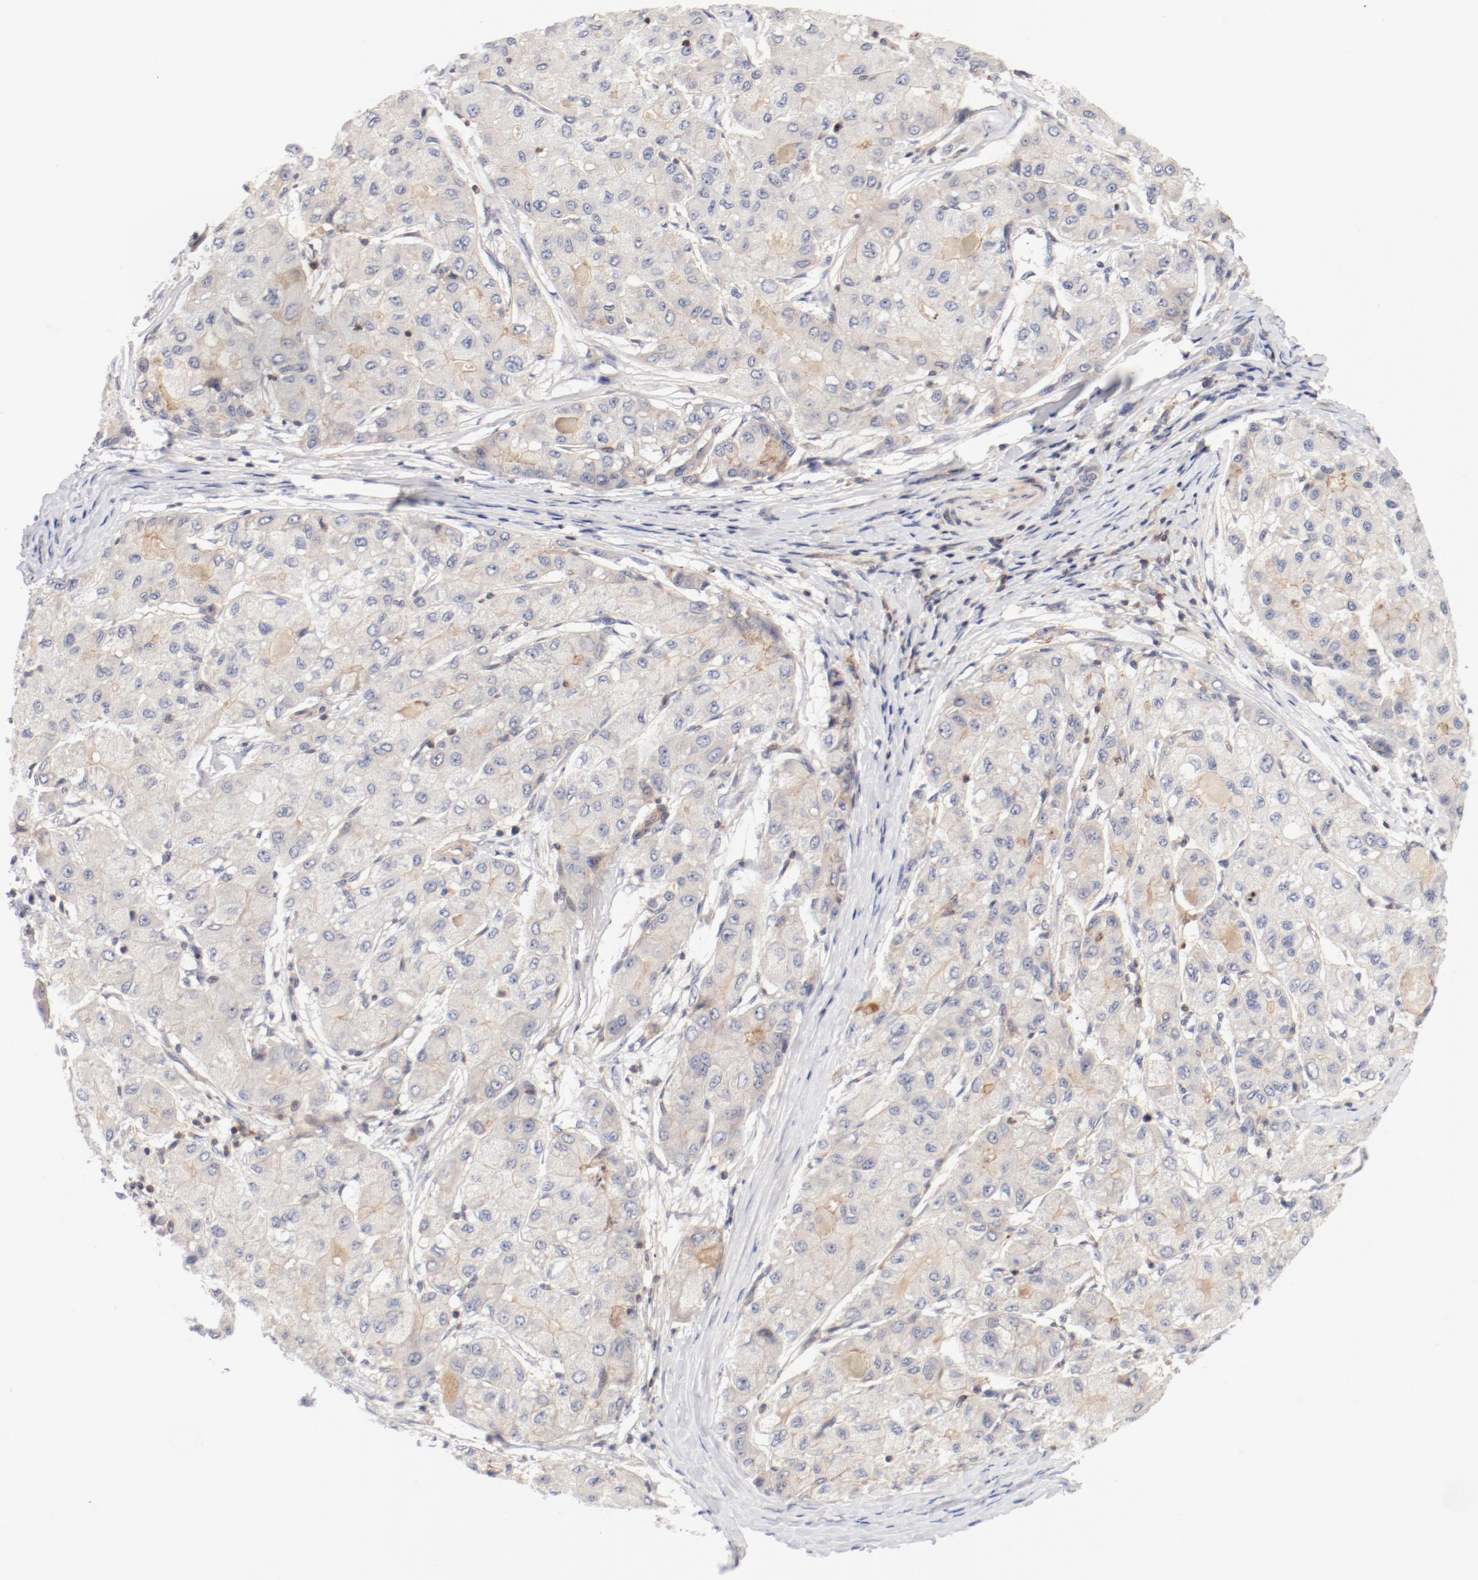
{"staining": {"intensity": "weak", "quantity": "<25%", "location": "cytoplasmic/membranous"}, "tissue": "liver cancer", "cell_type": "Tumor cells", "image_type": "cancer", "snomed": [{"axis": "morphology", "description": "Carcinoma, Hepatocellular, NOS"}, {"axis": "topography", "description": "Liver"}], "caption": "Tumor cells show no significant protein staining in liver cancer.", "gene": "ZNF267", "patient": {"sex": "male", "age": 80}}